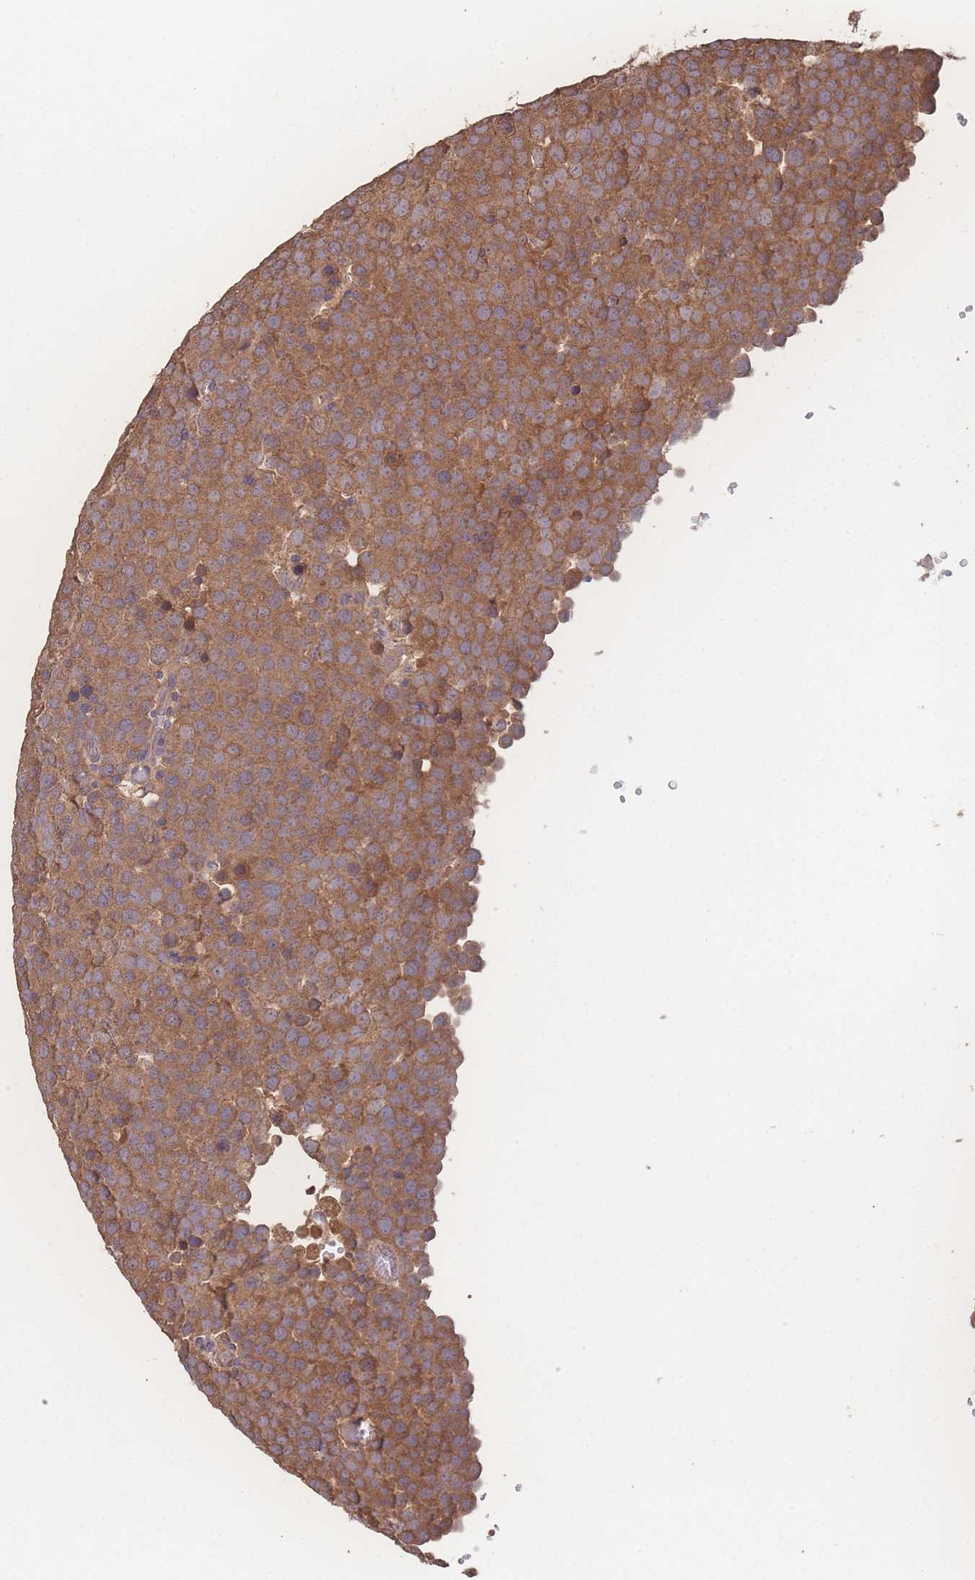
{"staining": {"intensity": "moderate", "quantity": ">75%", "location": "cytoplasmic/membranous"}, "tissue": "testis cancer", "cell_type": "Tumor cells", "image_type": "cancer", "snomed": [{"axis": "morphology", "description": "Normal tissue, NOS"}, {"axis": "morphology", "description": "Seminoma, NOS"}, {"axis": "topography", "description": "Testis"}], "caption": "Testis cancer (seminoma) stained with a brown dye demonstrates moderate cytoplasmic/membranous positive expression in approximately >75% of tumor cells.", "gene": "ATXN10", "patient": {"sex": "male", "age": 71}}